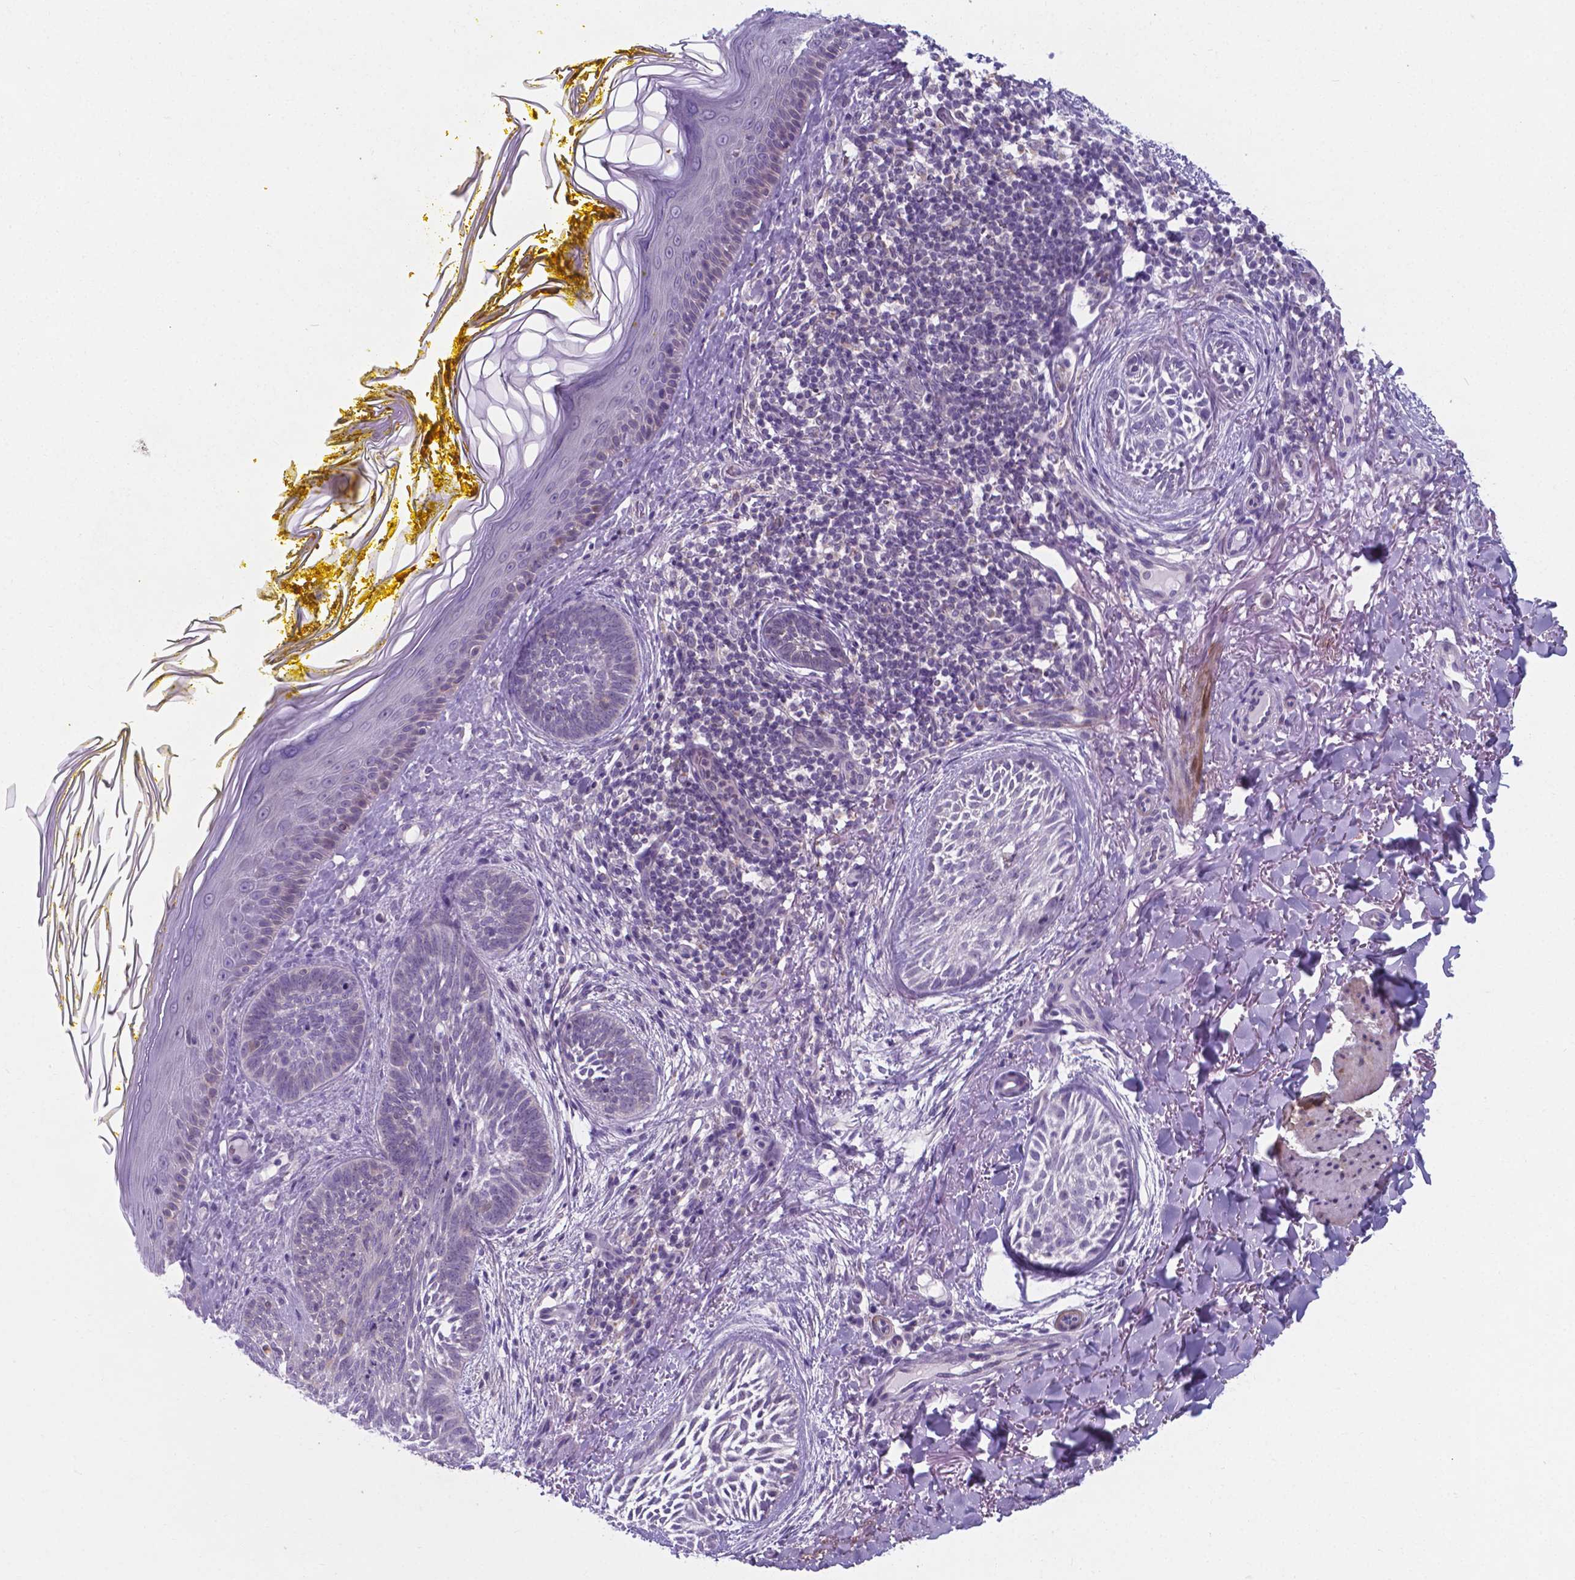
{"staining": {"intensity": "negative", "quantity": "none", "location": "none"}, "tissue": "skin cancer", "cell_type": "Tumor cells", "image_type": "cancer", "snomed": [{"axis": "morphology", "description": "Basal cell carcinoma"}, {"axis": "topography", "description": "Skin"}], "caption": "The photomicrograph shows no significant expression in tumor cells of skin cancer (basal cell carcinoma). Brightfield microscopy of immunohistochemistry stained with DAB (brown) and hematoxylin (blue), captured at high magnification.", "gene": "AP5B1", "patient": {"sex": "female", "age": 68}}